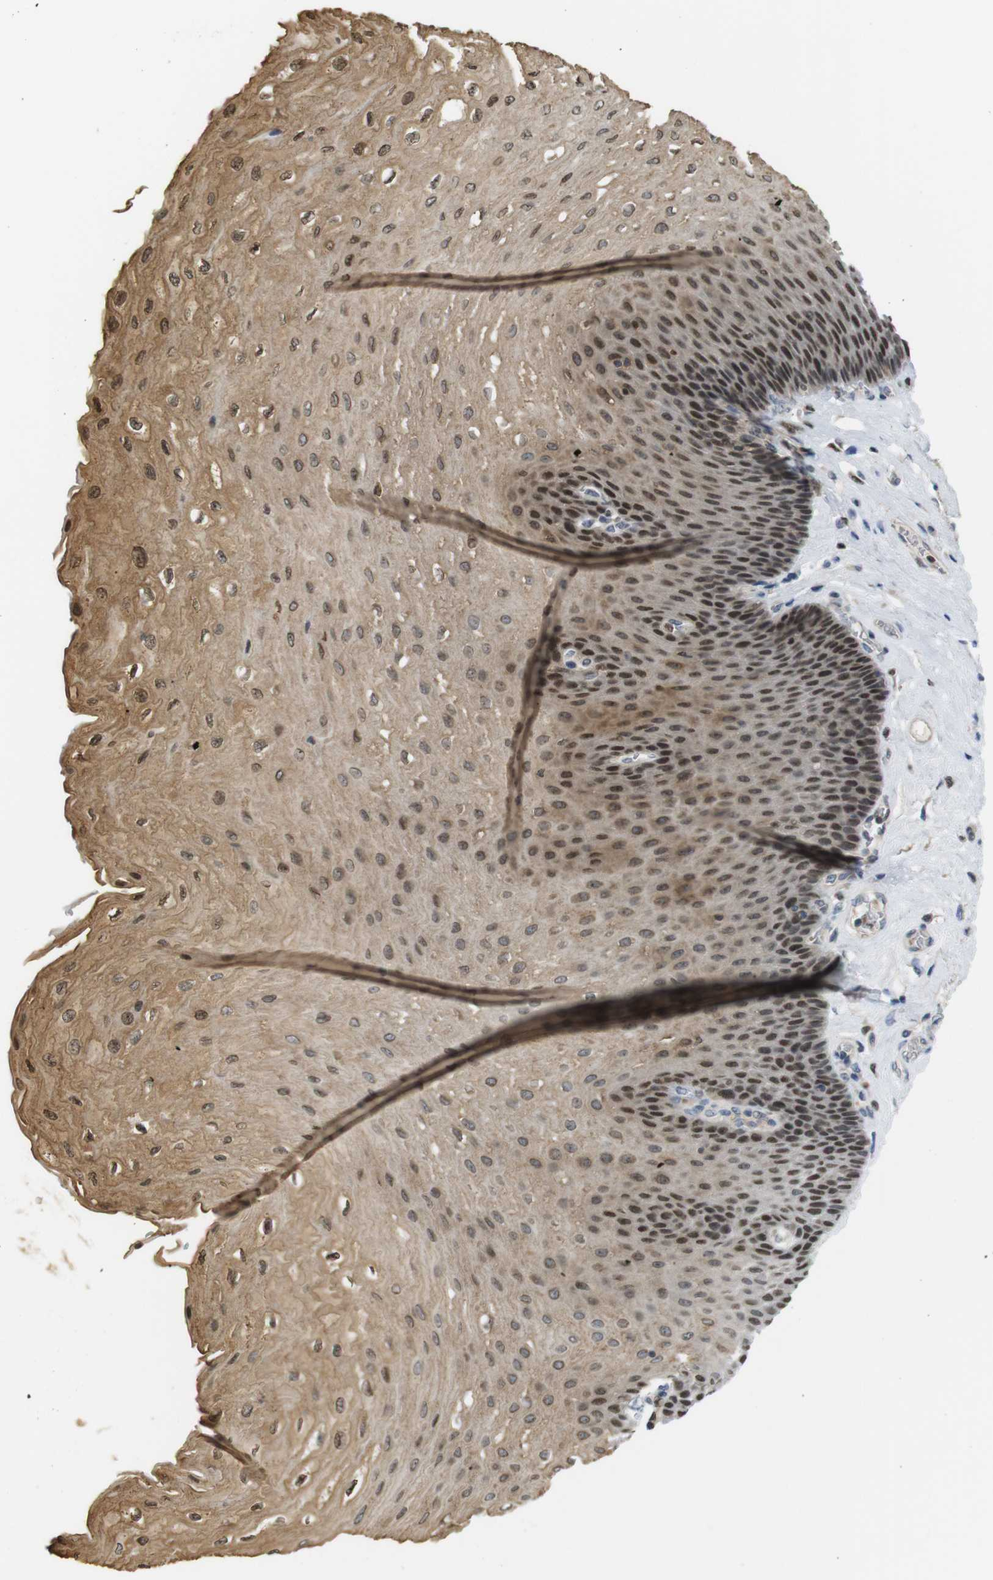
{"staining": {"intensity": "moderate", "quantity": ">75%", "location": "cytoplasmic/membranous,nuclear"}, "tissue": "esophagus", "cell_type": "Squamous epithelial cells", "image_type": "normal", "snomed": [{"axis": "morphology", "description": "Normal tissue, NOS"}, {"axis": "topography", "description": "Esophagus"}], "caption": "Moderate cytoplasmic/membranous,nuclear expression for a protein is seen in about >75% of squamous epithelial cells of normal esophagus using immunohistochemistry.", "gene": "MBD1", "patient": {"sex": "female", "age": 72}}